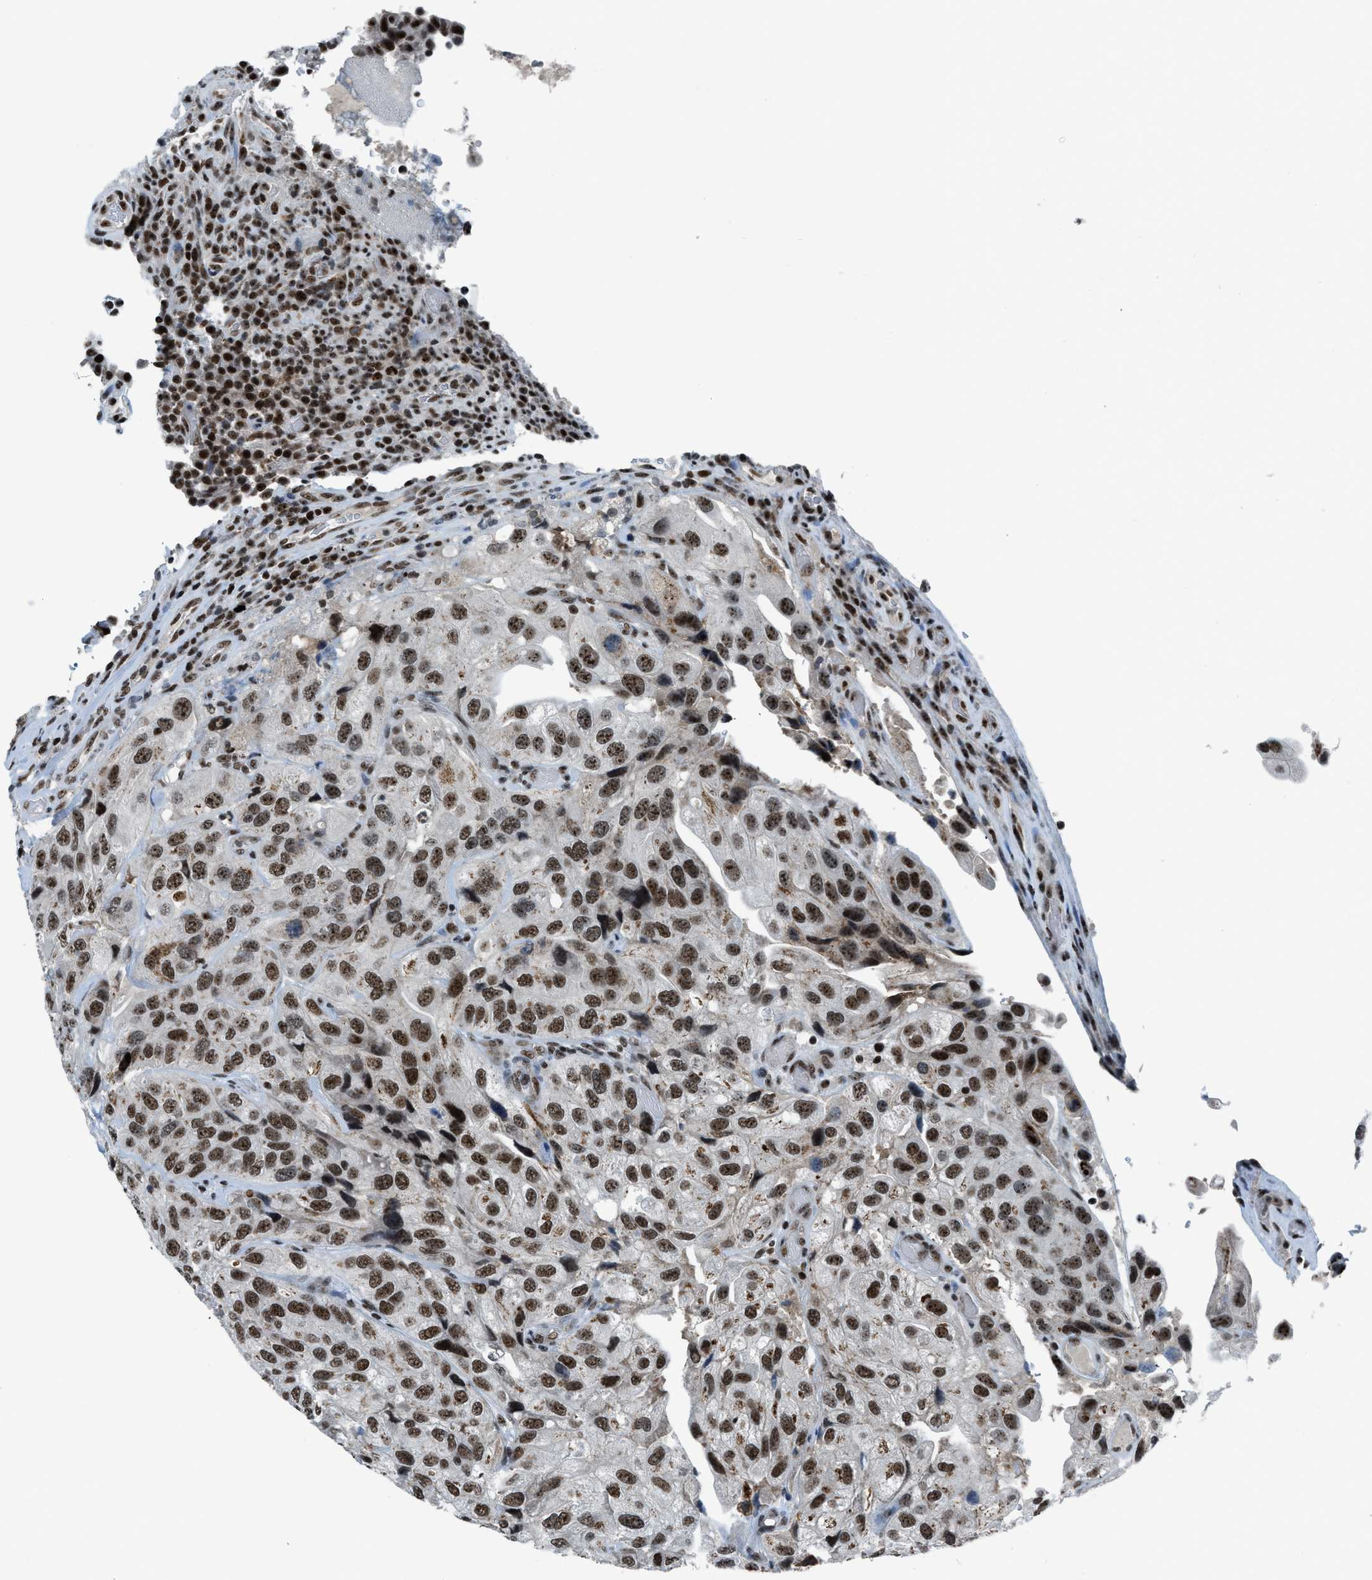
{"staining": {"intensity": "strong", "quantity": ">75%", "location": "nuclear"}, "tissue": "urothelial cancer", "cell_type": "Tumor cells", "image_type": "cancer", "snomed": [{"axis": "morphology", "description": "Urothelial carcinoma, High grade"}, {"axis": "topography", "description": "Urinary bladder"}], "caption": "Protein analysis of urothelial cancer tissue reveals strong nuclear staining in approximately >75% of tumor cells. Nuclei are stained in blue.", "gene": "RAD51B", "patient": {"sex": "female", "age": 64}}